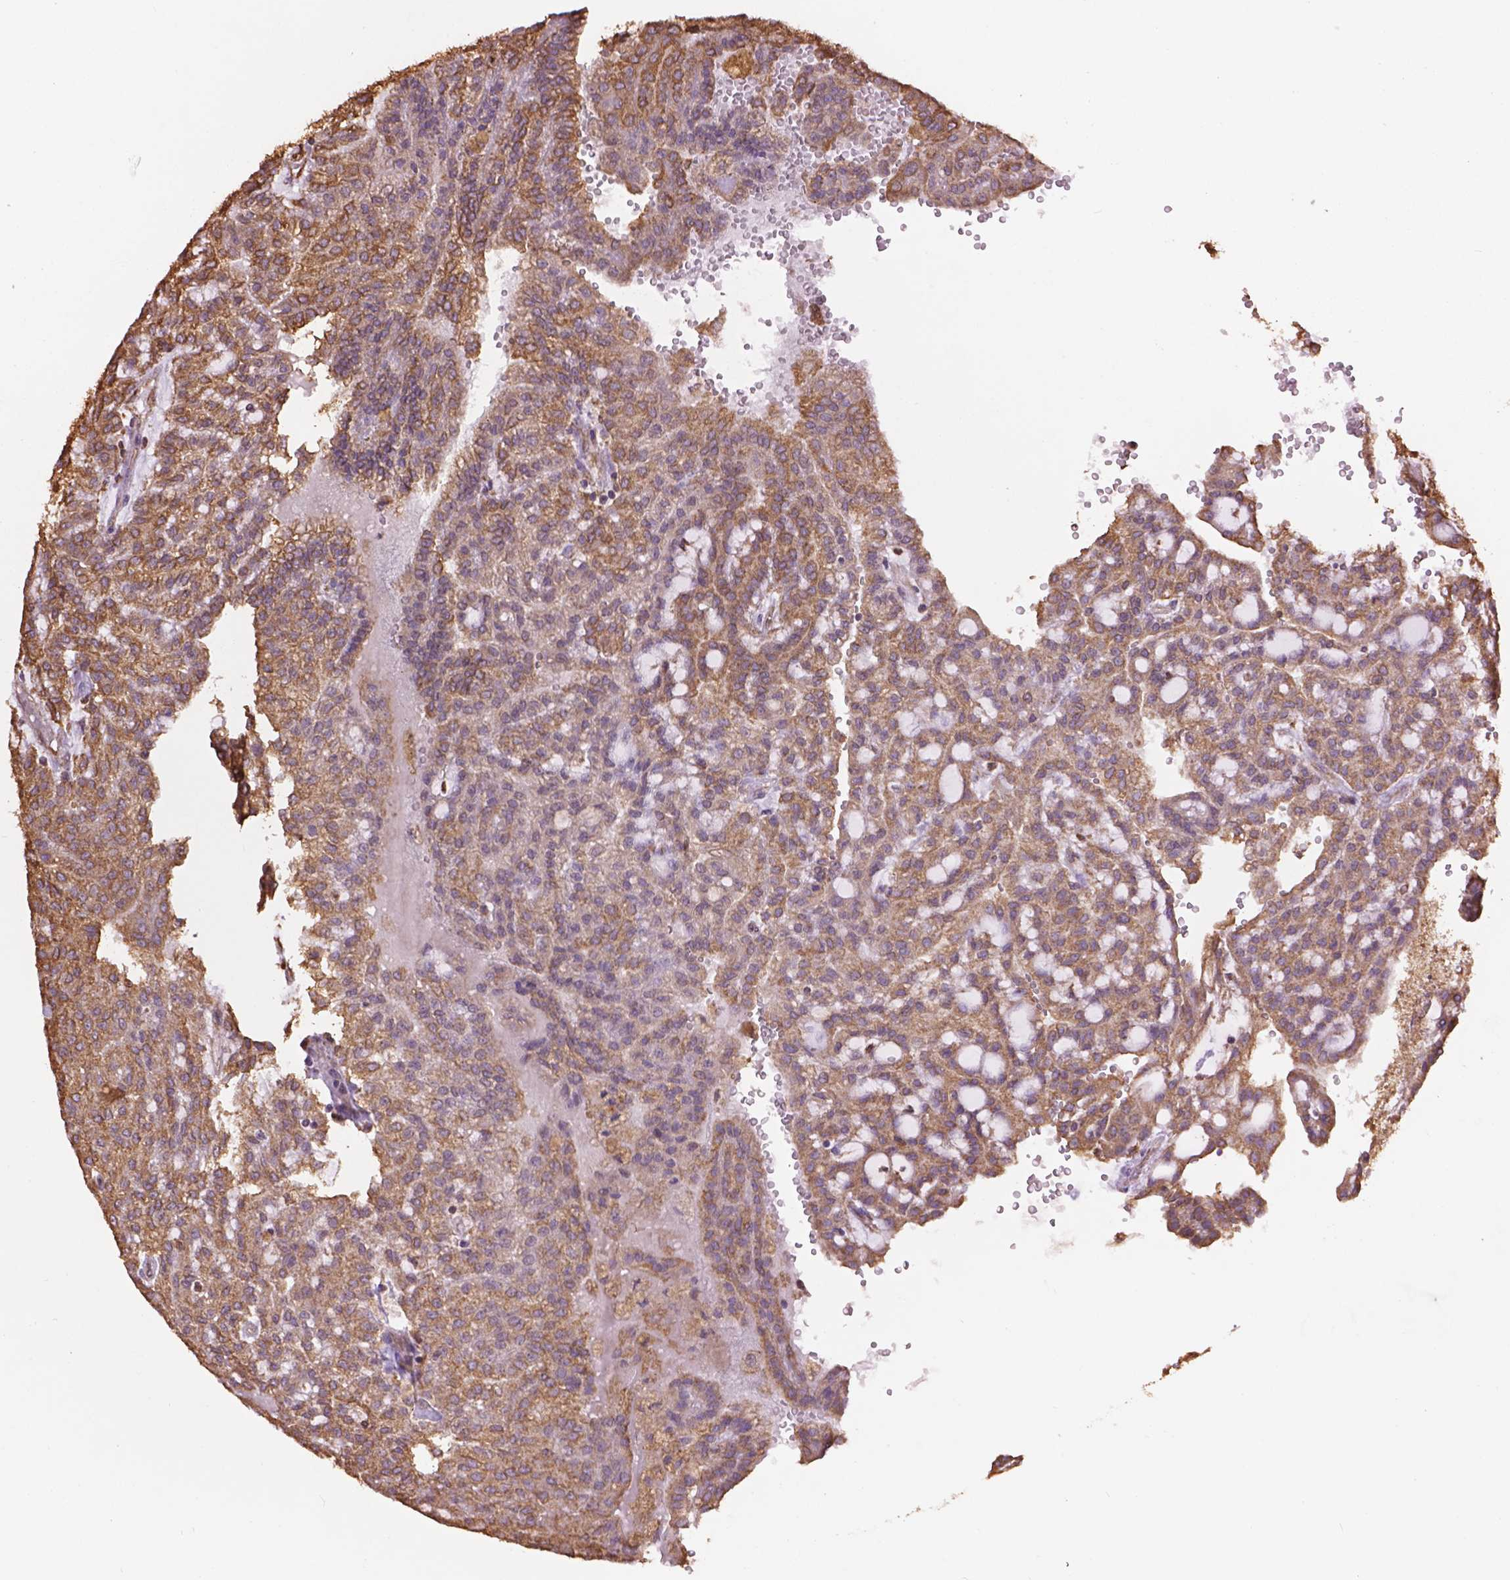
{"staining": {"intensity": "moderate", "quantity": ">75%", "location": "cytoplasmic/membranous"}, "tissue": "renal cancer", "cell_type": "Tumor cells", "image_type": "cancer", "snomed": [{"axis": "morphology", "description": "Adenocarcinoma, NOS"}, {"axis": "topography", "description": "Kidney"}], "caption": "Immunohistochemical staining of renal cancer (adenocarcinoma) reveals moderate cytoplasmic/membranous protein positivity in about >75% of tumor cells.", "gene": "PPP2R5E", "patient": {"sex": "male", "age": 63}}